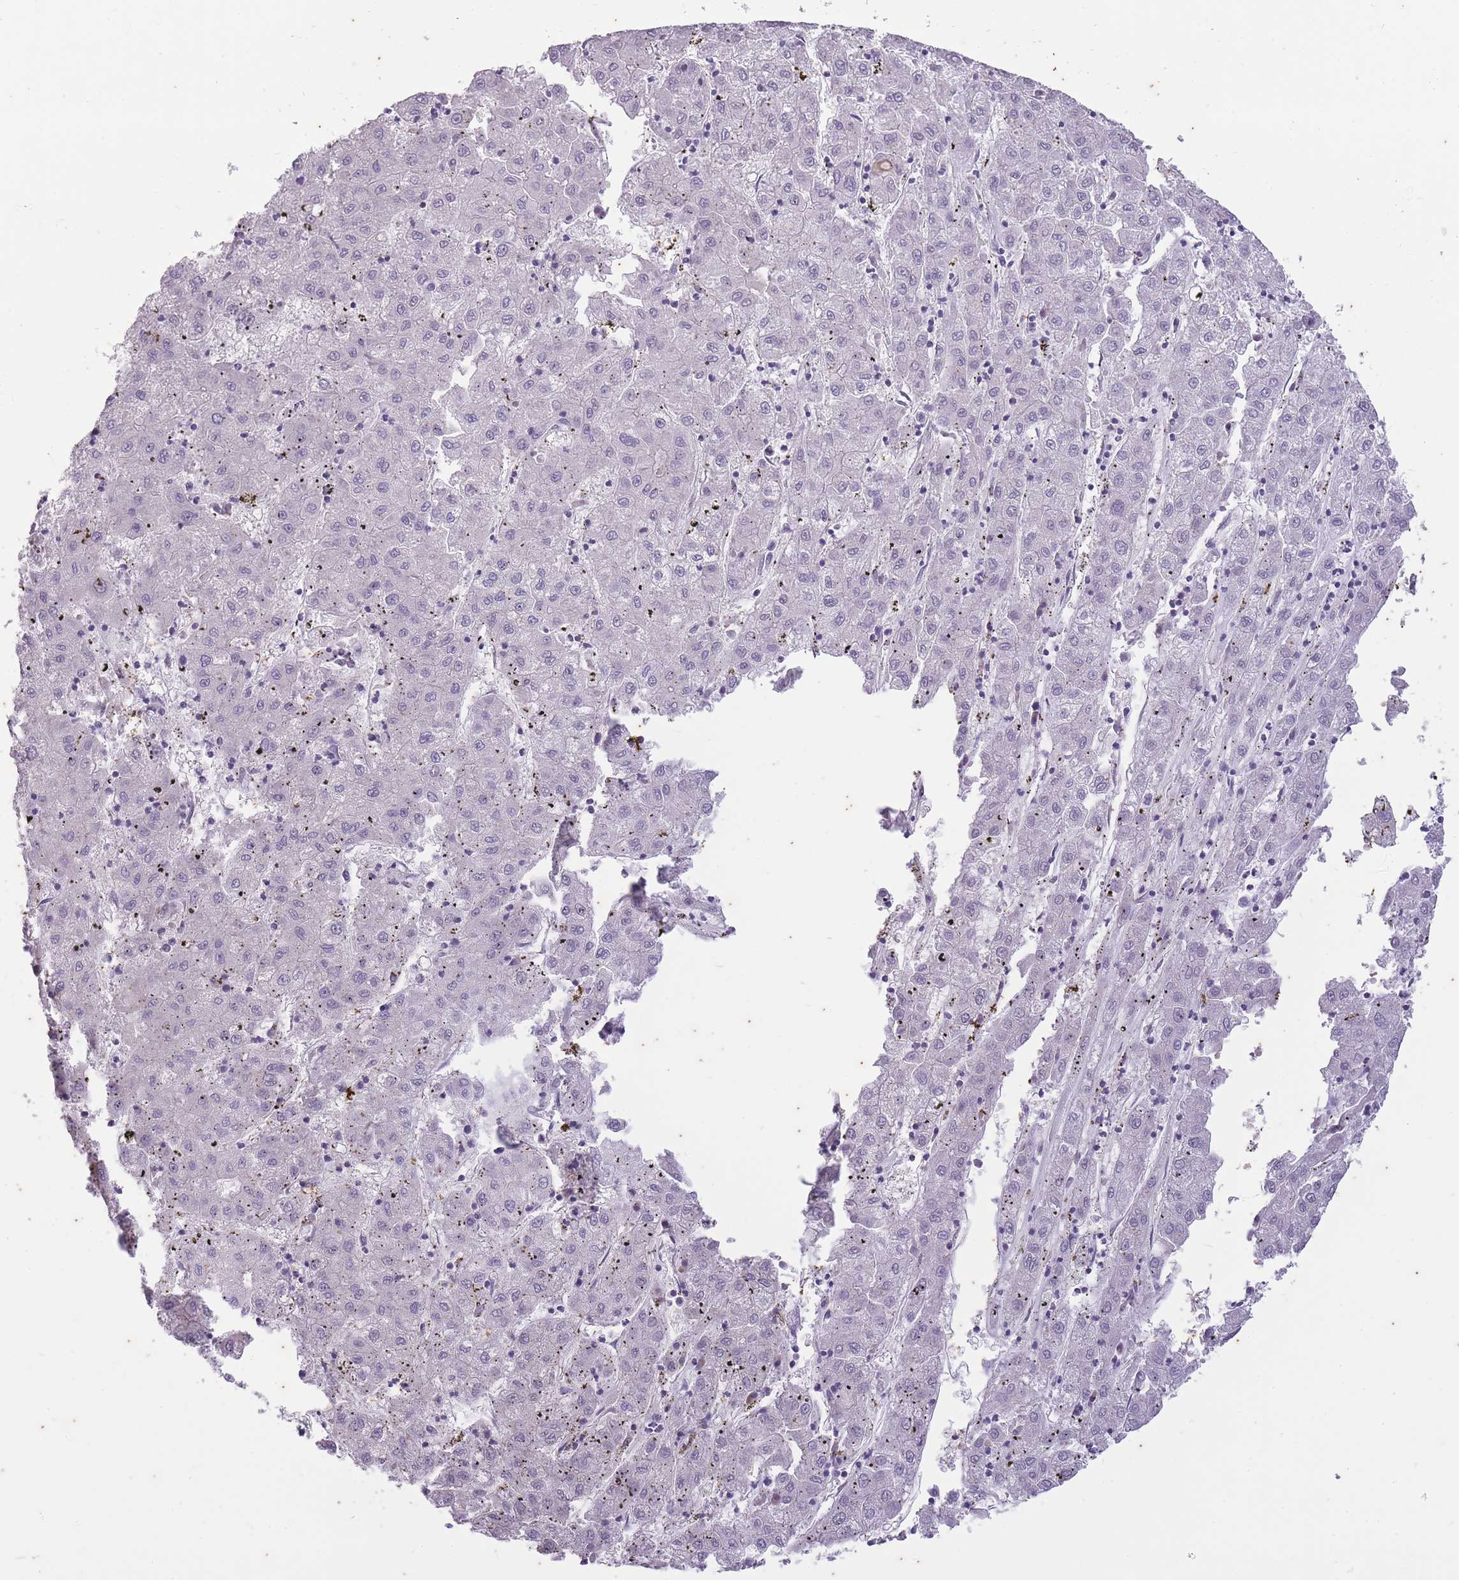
{"staining": {"intensity": "negative", "quantity": "none", "location": "none"}, "tissue": "liver cancer", "cell_type": "Tumor cells", "image_type": "cancer", "snomed": [{"axis": "morphology", "description": "Carcinoma, Hepatocellular, NOS"}, {"axis": "topography", "description": "Liver"}], "caption": "The histopathology image reveals no staining of tumor cells in liver cancer.", "gene": "CNTNAP3", "patient": {"sex": "male", "age": 72}}